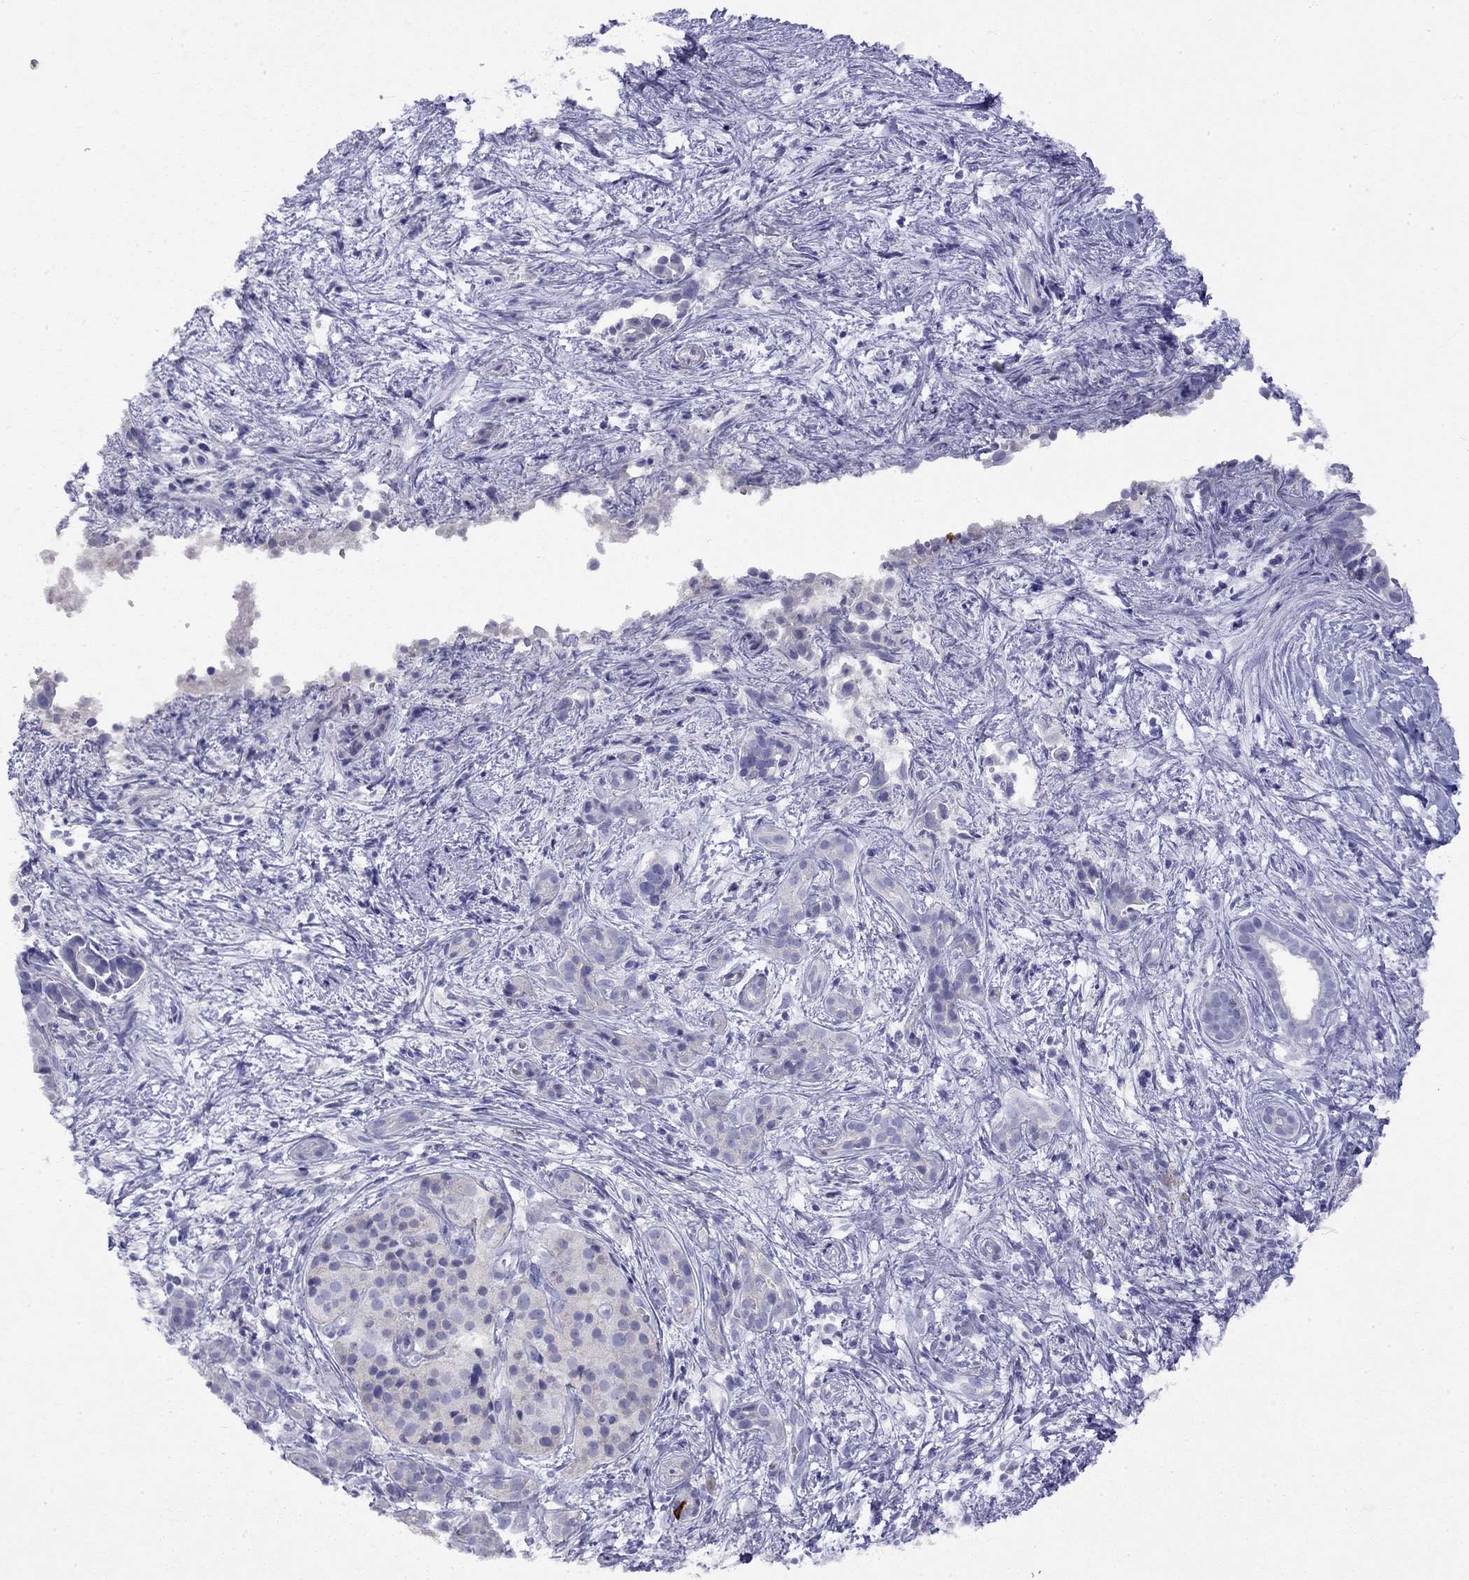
{"staining": {"intensity": "negative", "quantity": "none", "location": "none"}, "tissue": "pancreatic cancer", "cell_type": "Tumor cells", "image_type": "cancer", "snomed": [{"axis": "morphology", "description": "Adenocarcinoma, NOS"}, {"axis": "topography", "description": "Pancreas"}], "caption": "Image shows no significant protein expression in tumor cells of pancreatic cancer. (Brightfield microscopy of DAB (3,3'-diaminobenzidine) IHC at high magnification).", "gene": "GNAT3", "patient": {"sex": "male", "age": 61}}